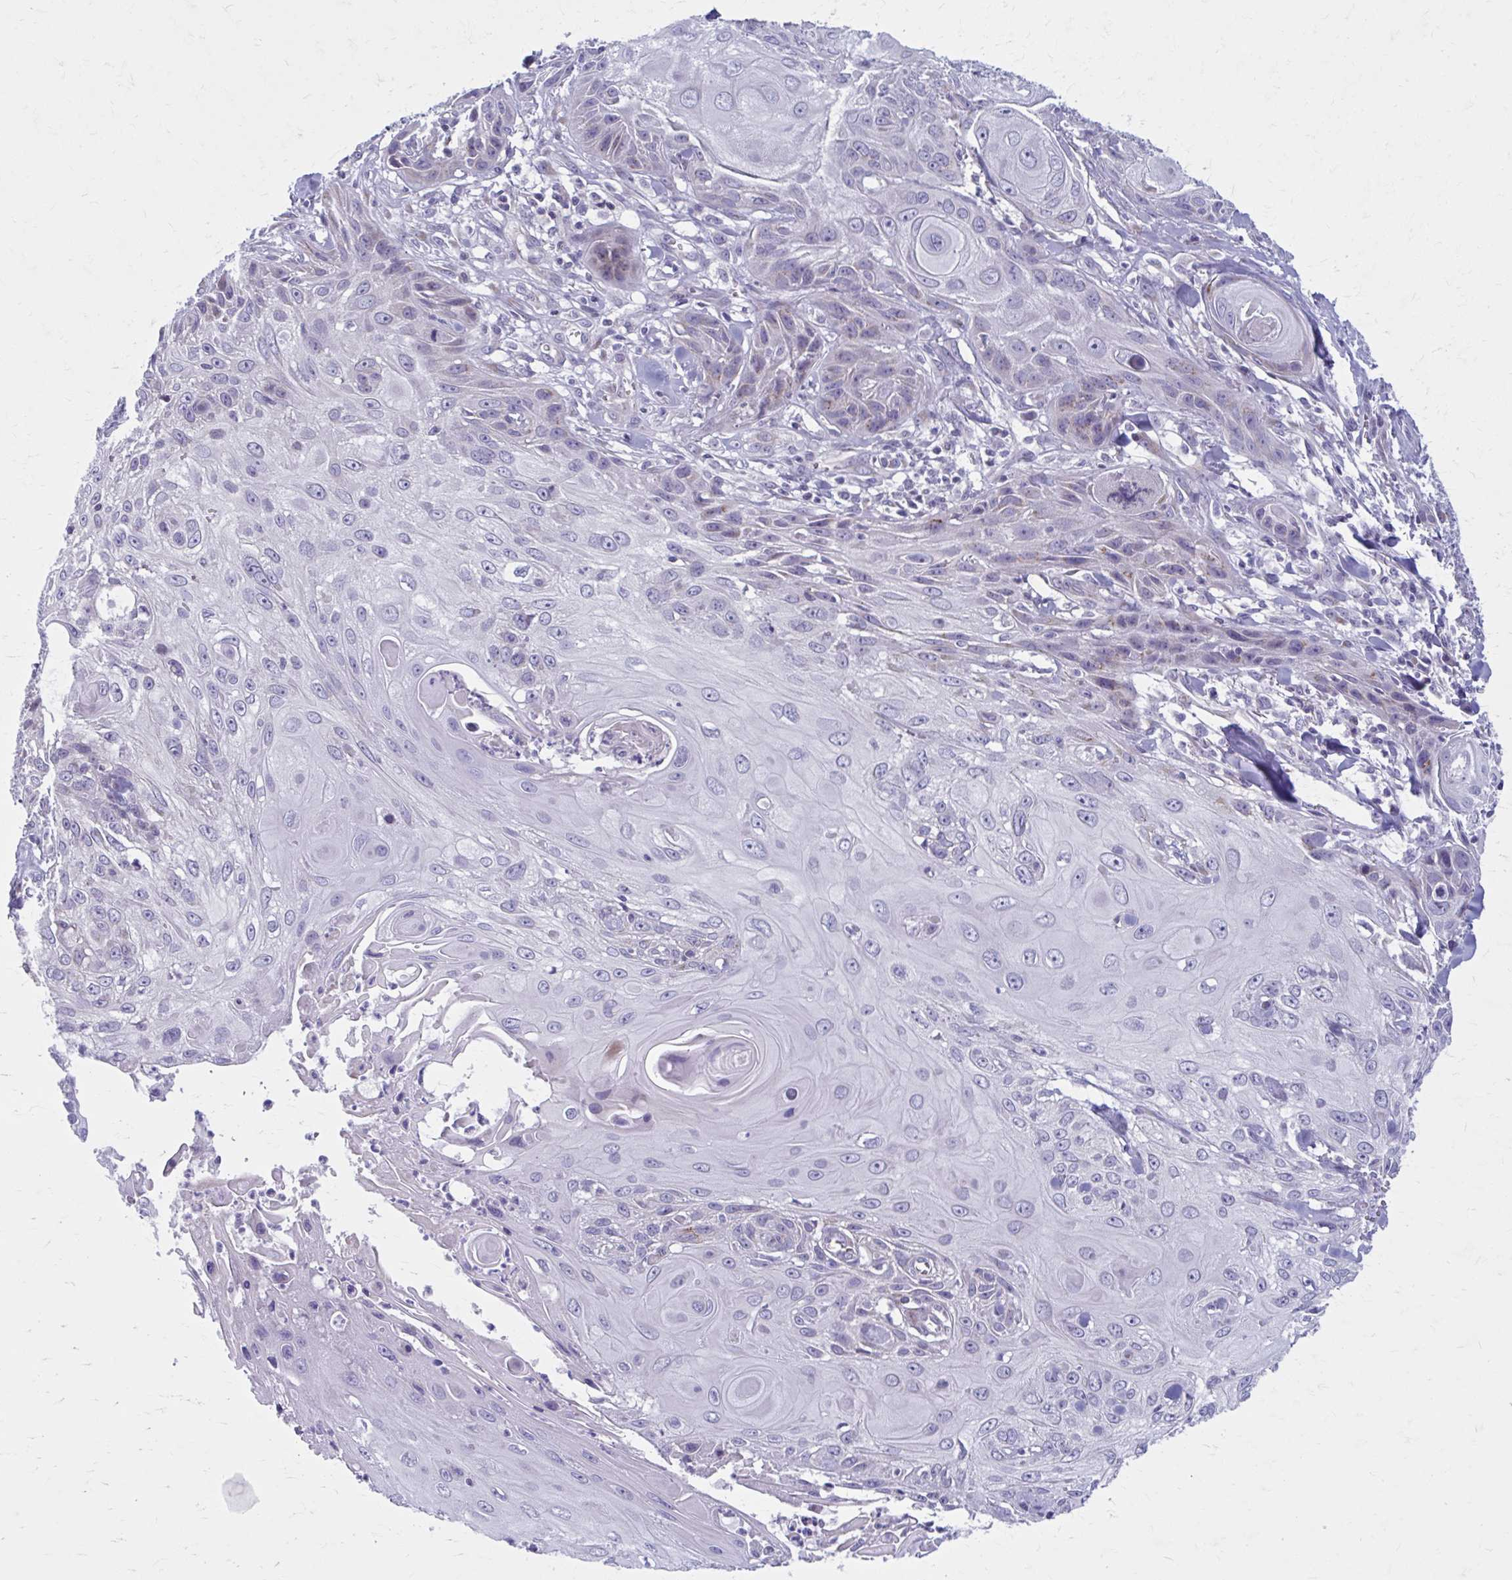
{"staining": {"intensity": "weak", "quantity": "<25%", "location": "cytoplasmic/membranous"}, "tissue": "skin cancer", "cell_type": "Tumor cells", "image_type": "cancer", "snomed": [{"axis": "morphology", "description": "Squamous cell carcinoma, NOS"}, {"axis": "topography", "description": "Skin"}, {"axis": "topography", "description": "Vulva"}], "caption": "Protein analysis of skin cancer demonstrates no significant positivity in tumor cells.", "gene": "CHST3", "patient": {"sex": "female", "age": 83}}